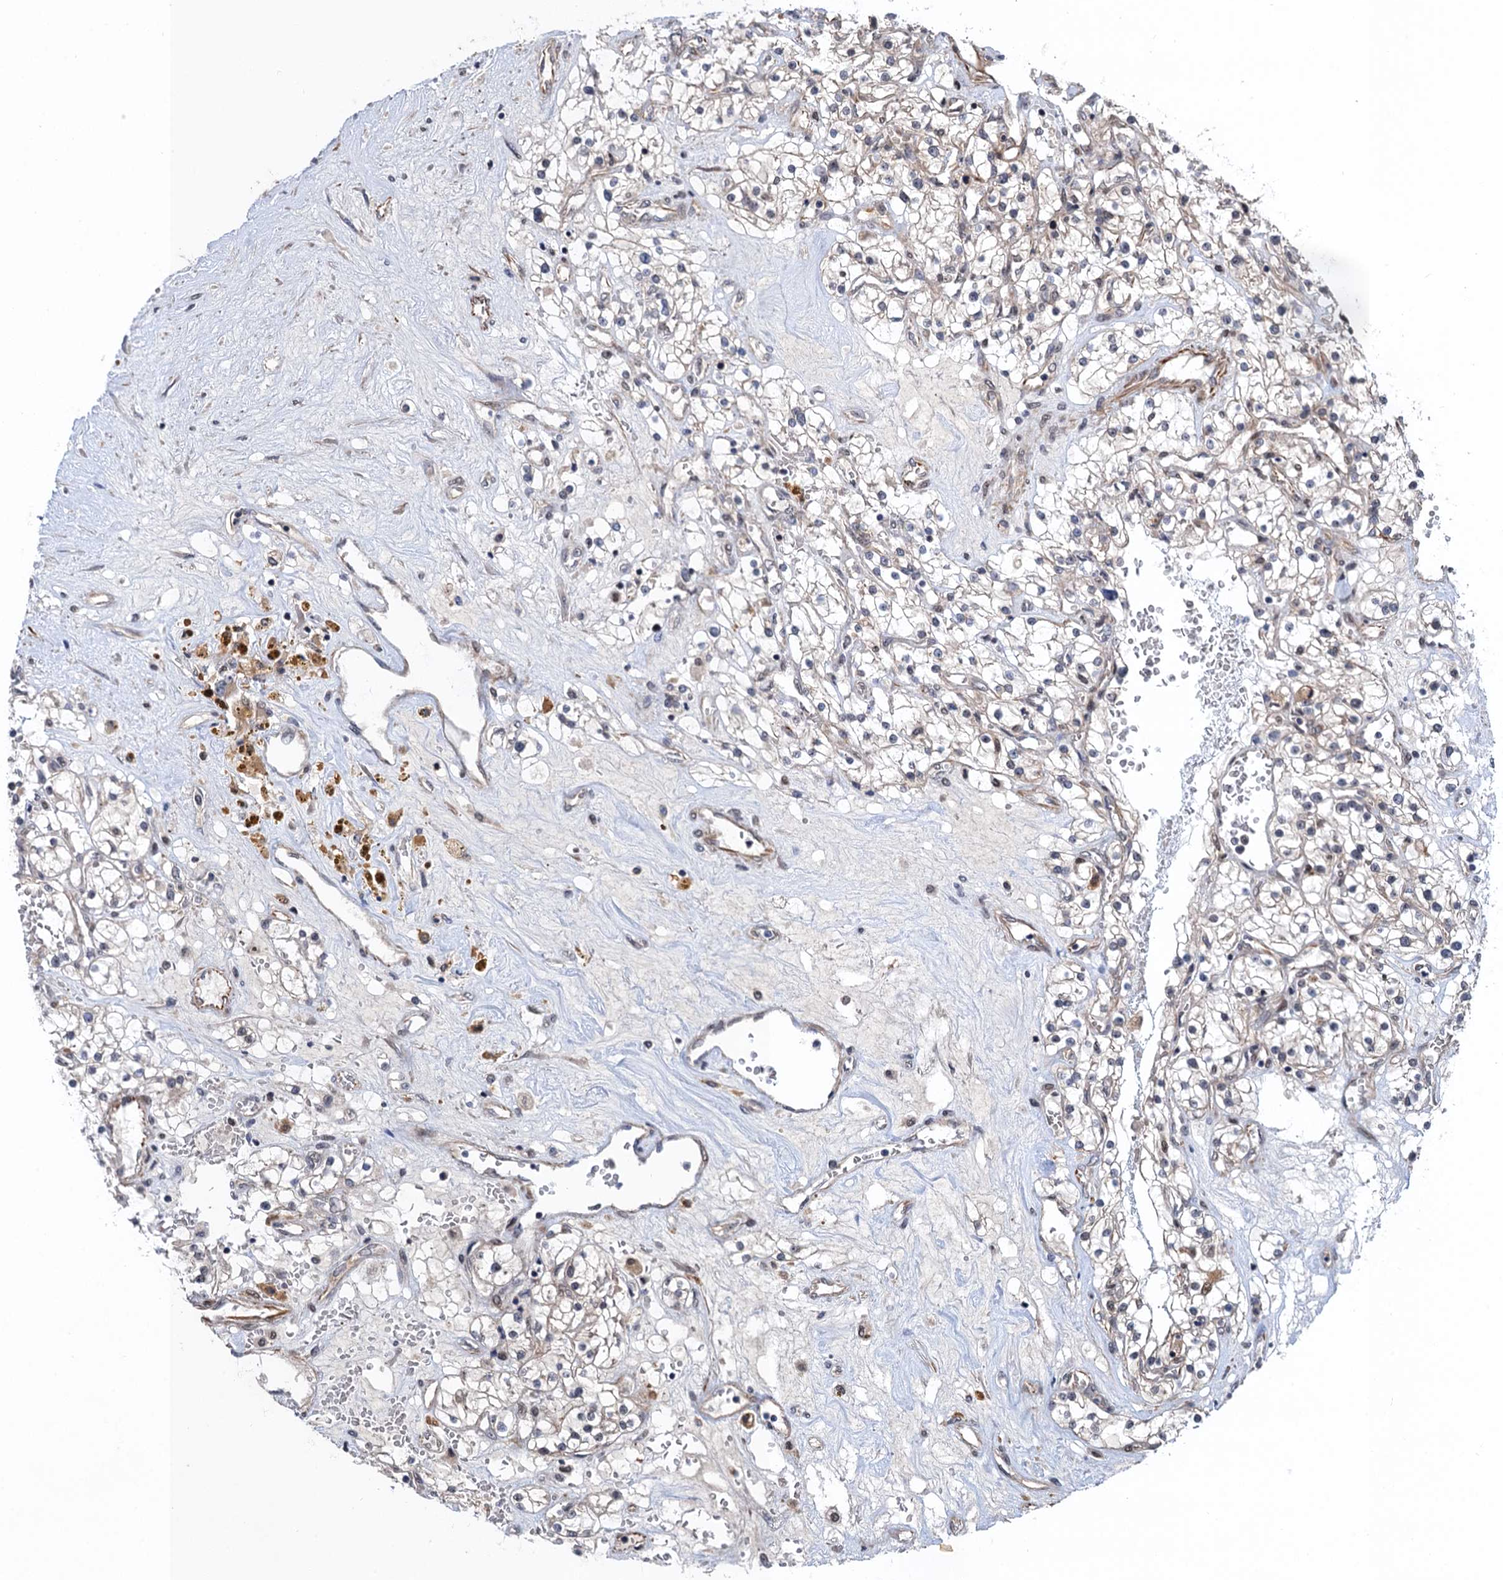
{"staining": {"intensity": "negative", "quantity": "none", "location": "none"}, "tissue": "renal cancer", "cell_type": "Tumor cells", "image_type": "cancer", "snomed": [{"axis": "morphology", "description": "Normal tissue, NOS"}, {"axis": "morphology", "description": "Adenocarcinoma, NOS"}, {"axis": "topography", "description": "Kidney"}], "caption": "An image of renal cancer (adenocarcinoma) stained for a protein demonstrates no brown staining in tumor cells. The staining is performed using DAB brown chromogen with nuclei counter-stained in using hematoxylin.", "gene": "TTC31", "patient": {"sex": "male", "age": 68}}